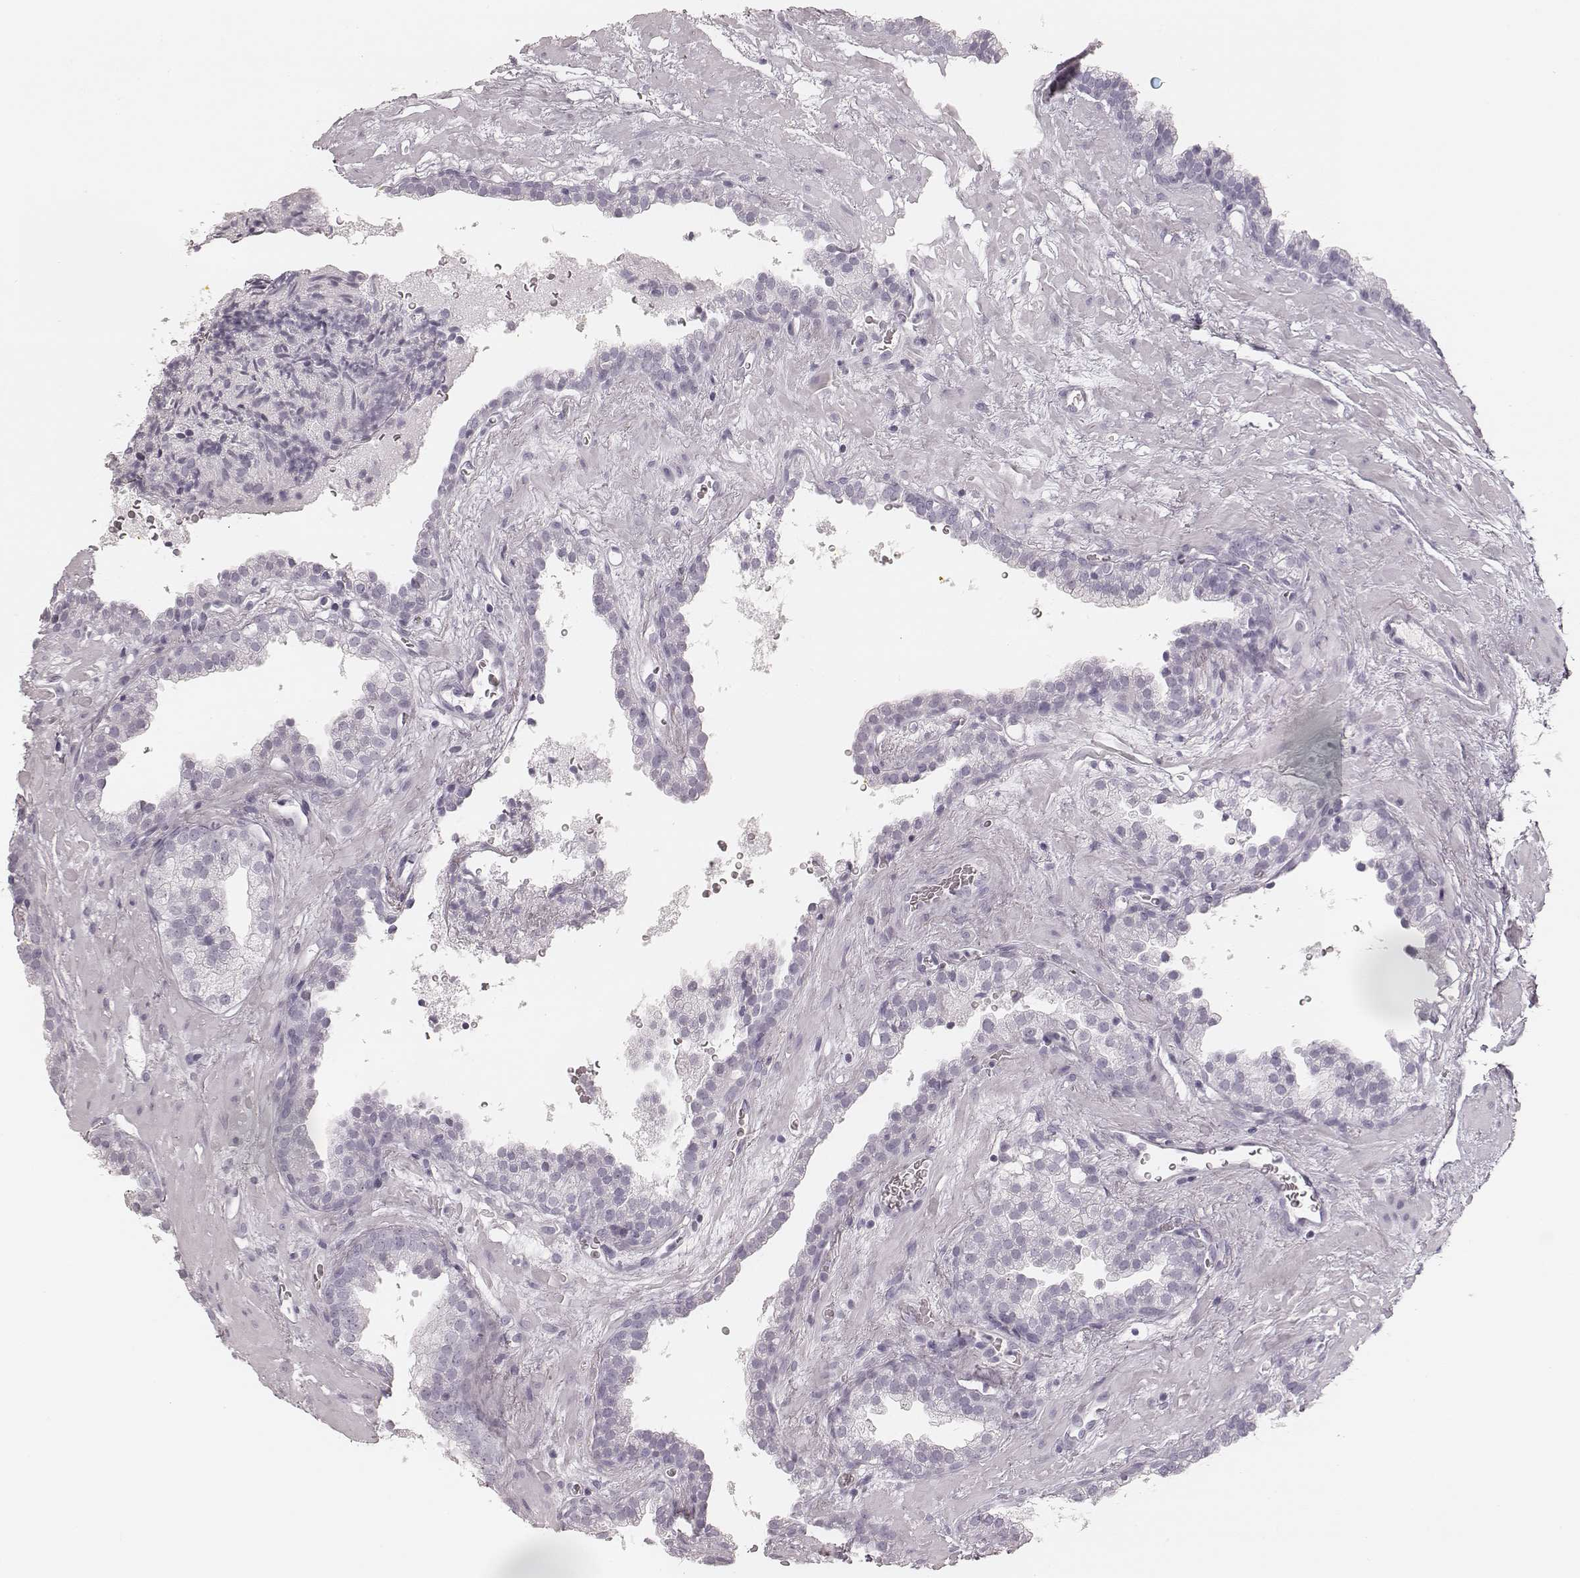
{"staining": {"intensity": "negative", "quantity": "none", "location": "none"}, "tissue": "prostate cancer", "cell_type": "Tumor cells", "image_type": "cancer", "snomed": [{"axis": "morphology", "description": "Adenocarcinoma, NOS"}, {"axis": "topography", "description": "Prostate"}], "caption": "Tumor cells show no significant staining in prostate cancer. The staining is performed using DAB (3,3'-diaminobenzidine) brown chromogen with nuclei counter-stained in using hematoxylin.", "gene": "MSX1", "patient": {"sex": "male", "age": 66}}